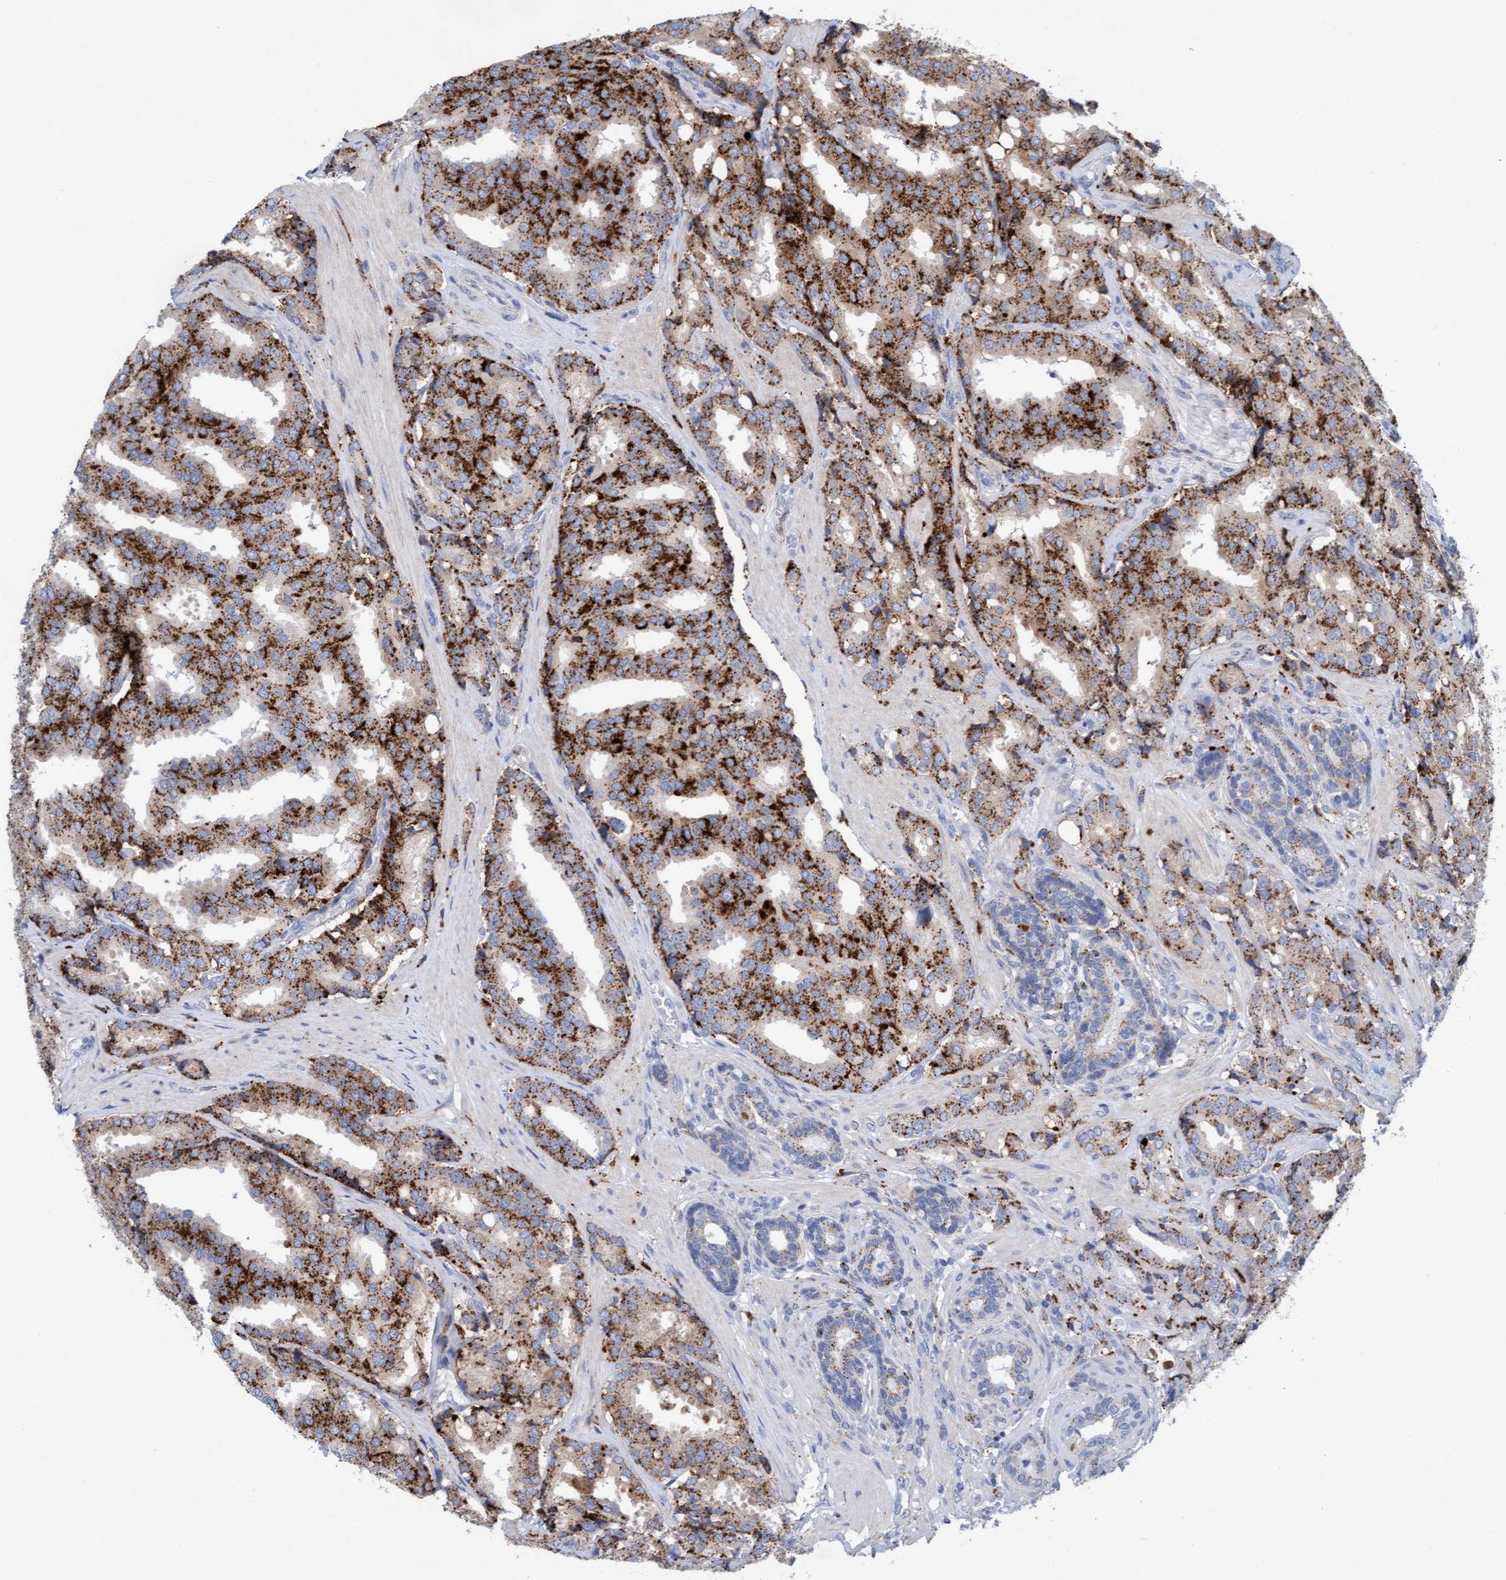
{"staining": {"intensity": "strong", "quantity": ">75%", "location": "cytoplasmic/membranous"}, "tissue": "prostate cancer", "cell_type": "Tumor cells", "image_type": "cancer", "snomed": [{"axis": "morphology", "description": "Adenocarcinoma, High grade"}, {"axis": "topography", "description": "Prostate"}], "caption": "About >75% of tumor cells in human prostate cancer (high-grade adenocarcinoma) demonstrate strong cytoplasmic/membranous protein expression as visualized by brown immunohistochemical staining.", "gene": "SGSH", "patient": {"sex": "male", "age": 50}}